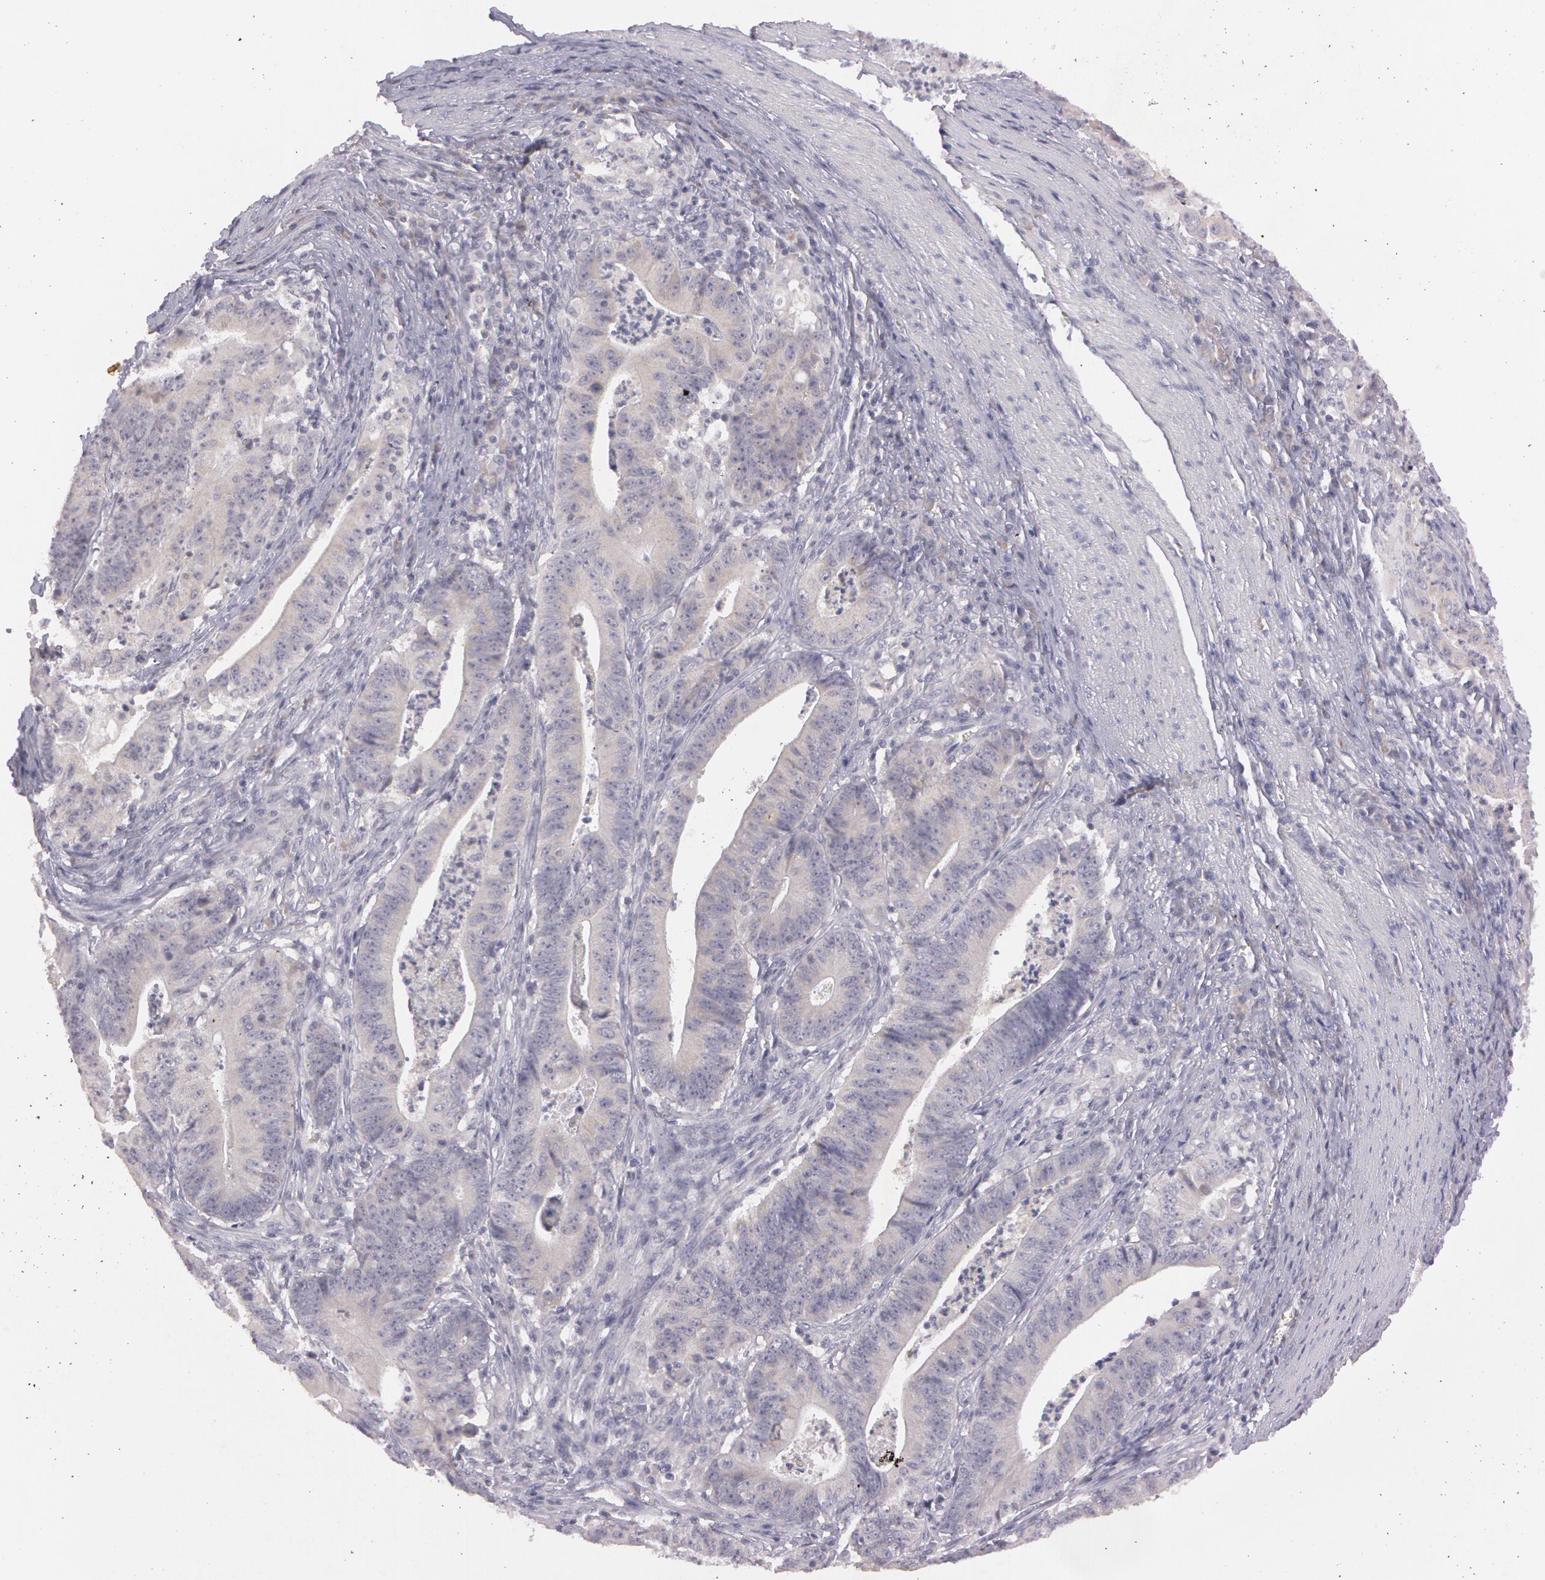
{"staining": {"intensity": "weak", "quantity": "<25%", "location": "cytoplasmic/membranous"}, "tissue": "stomach cancer", "cell_type": "Tumor cells", "image_type": "cancer", "snomed": [{"axis": "morphology", "description": "Adenocarcinoma, NOS"}, {"axis": "topography", "description": "Stomach, lower"}], "caption": "IHC histopathology image of human stomach cancer stained for a protein (brown), which reveals no staining in tumor cells.", "gene": "MXRA5", "patient": {"sex": "female", "age": 86}}